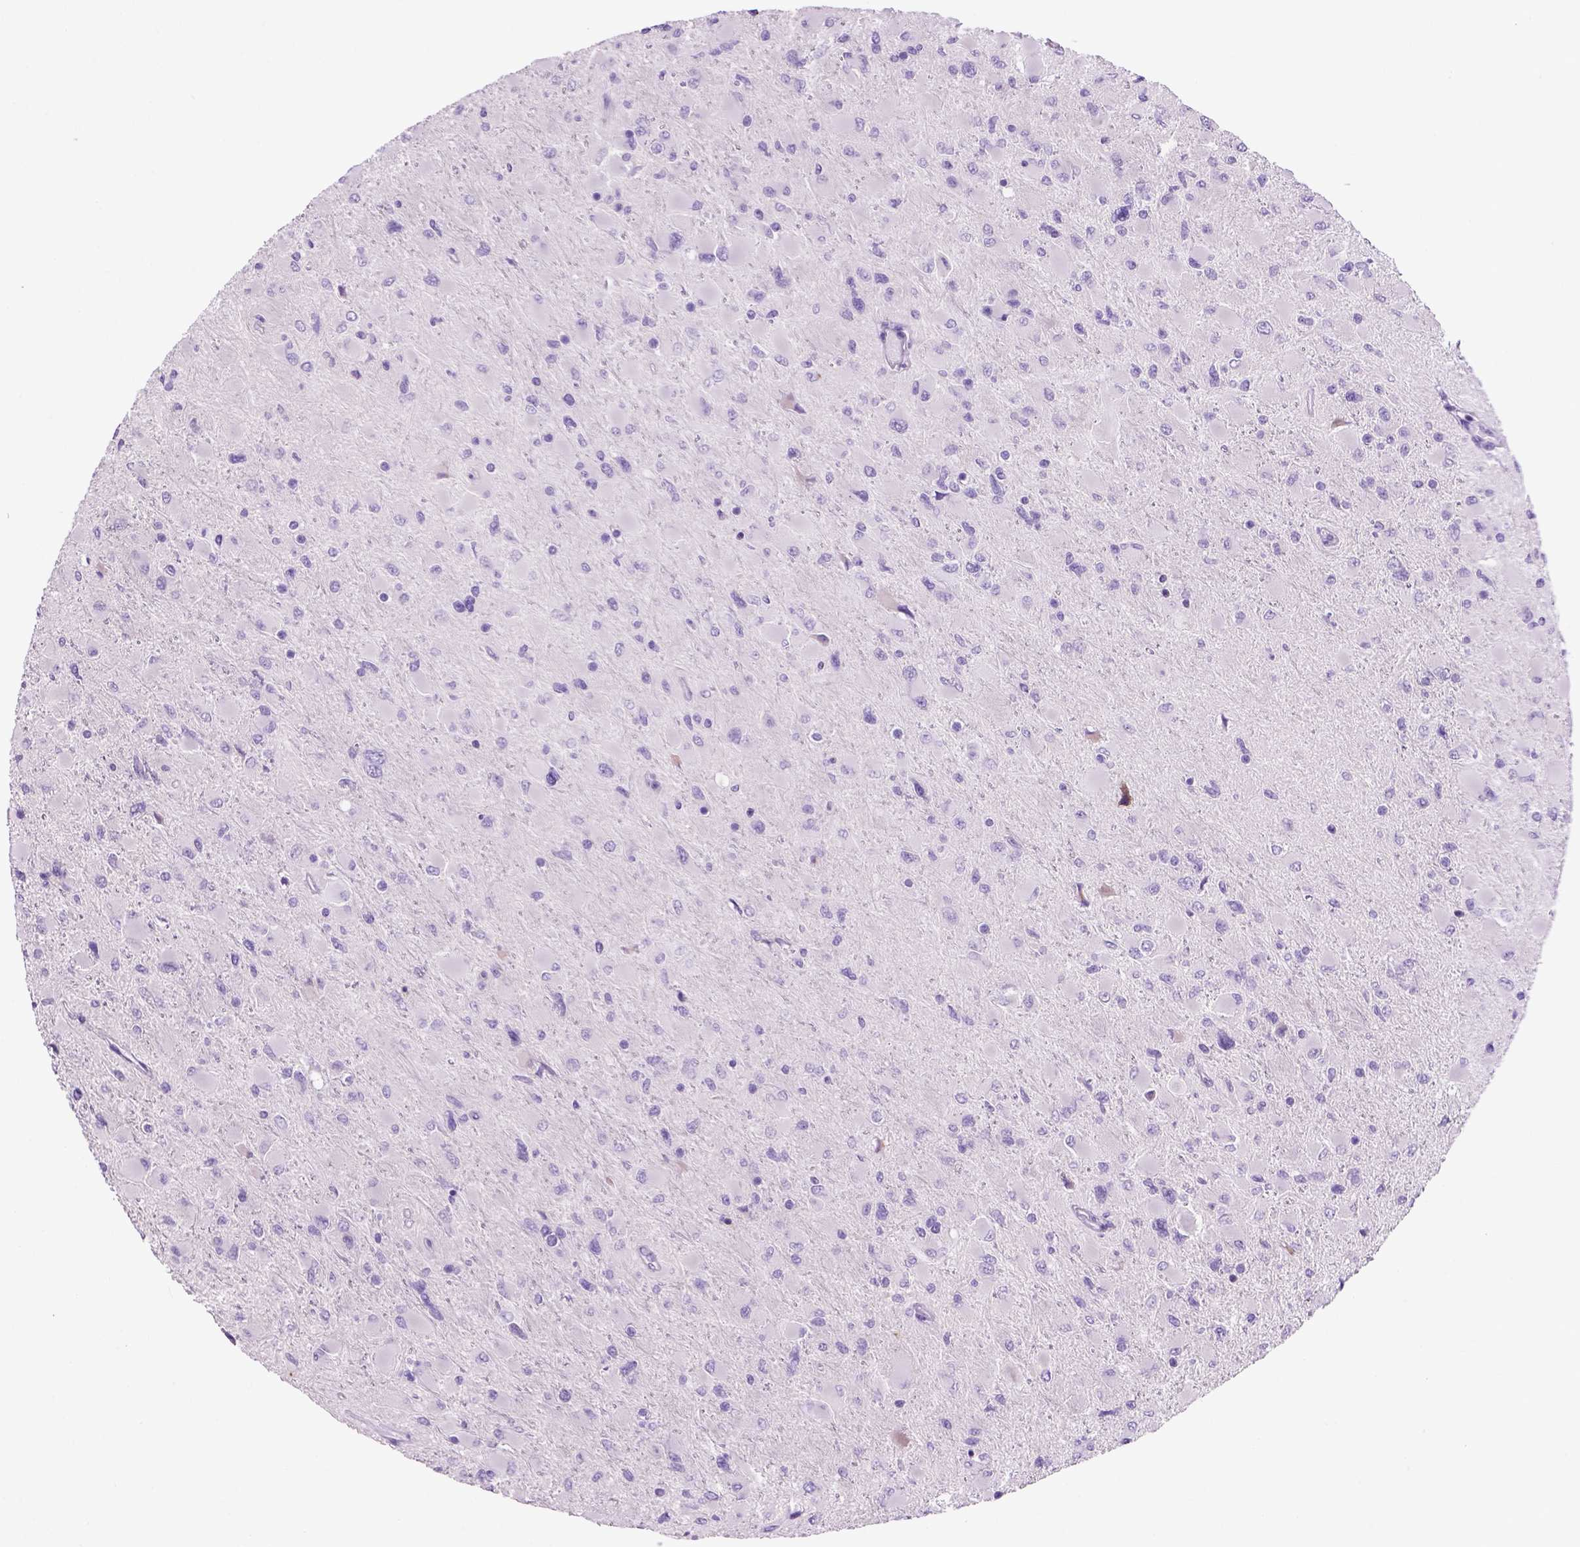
{"staining": {"intensity": "negative", "quantity": "none", "location": "none"}, "tissue": "glioma", "cell_type": "Tumor cells", "image_type": "cancer", "snomed": [{"axis": "morphology", "description": "Glioma, malignant, High grade"}, {"axis": "topography", "description": "Cerebral cortex"}], "caption": "Immunohistochemistry histopathology image of neoplastic tissue: glioma stained with DAB (3,3'-diaminobenzidine) shows no significant protein staining in tumor cells.", "gene": "HHIPL2", "patient": {"sex": "female", "age": 36}}